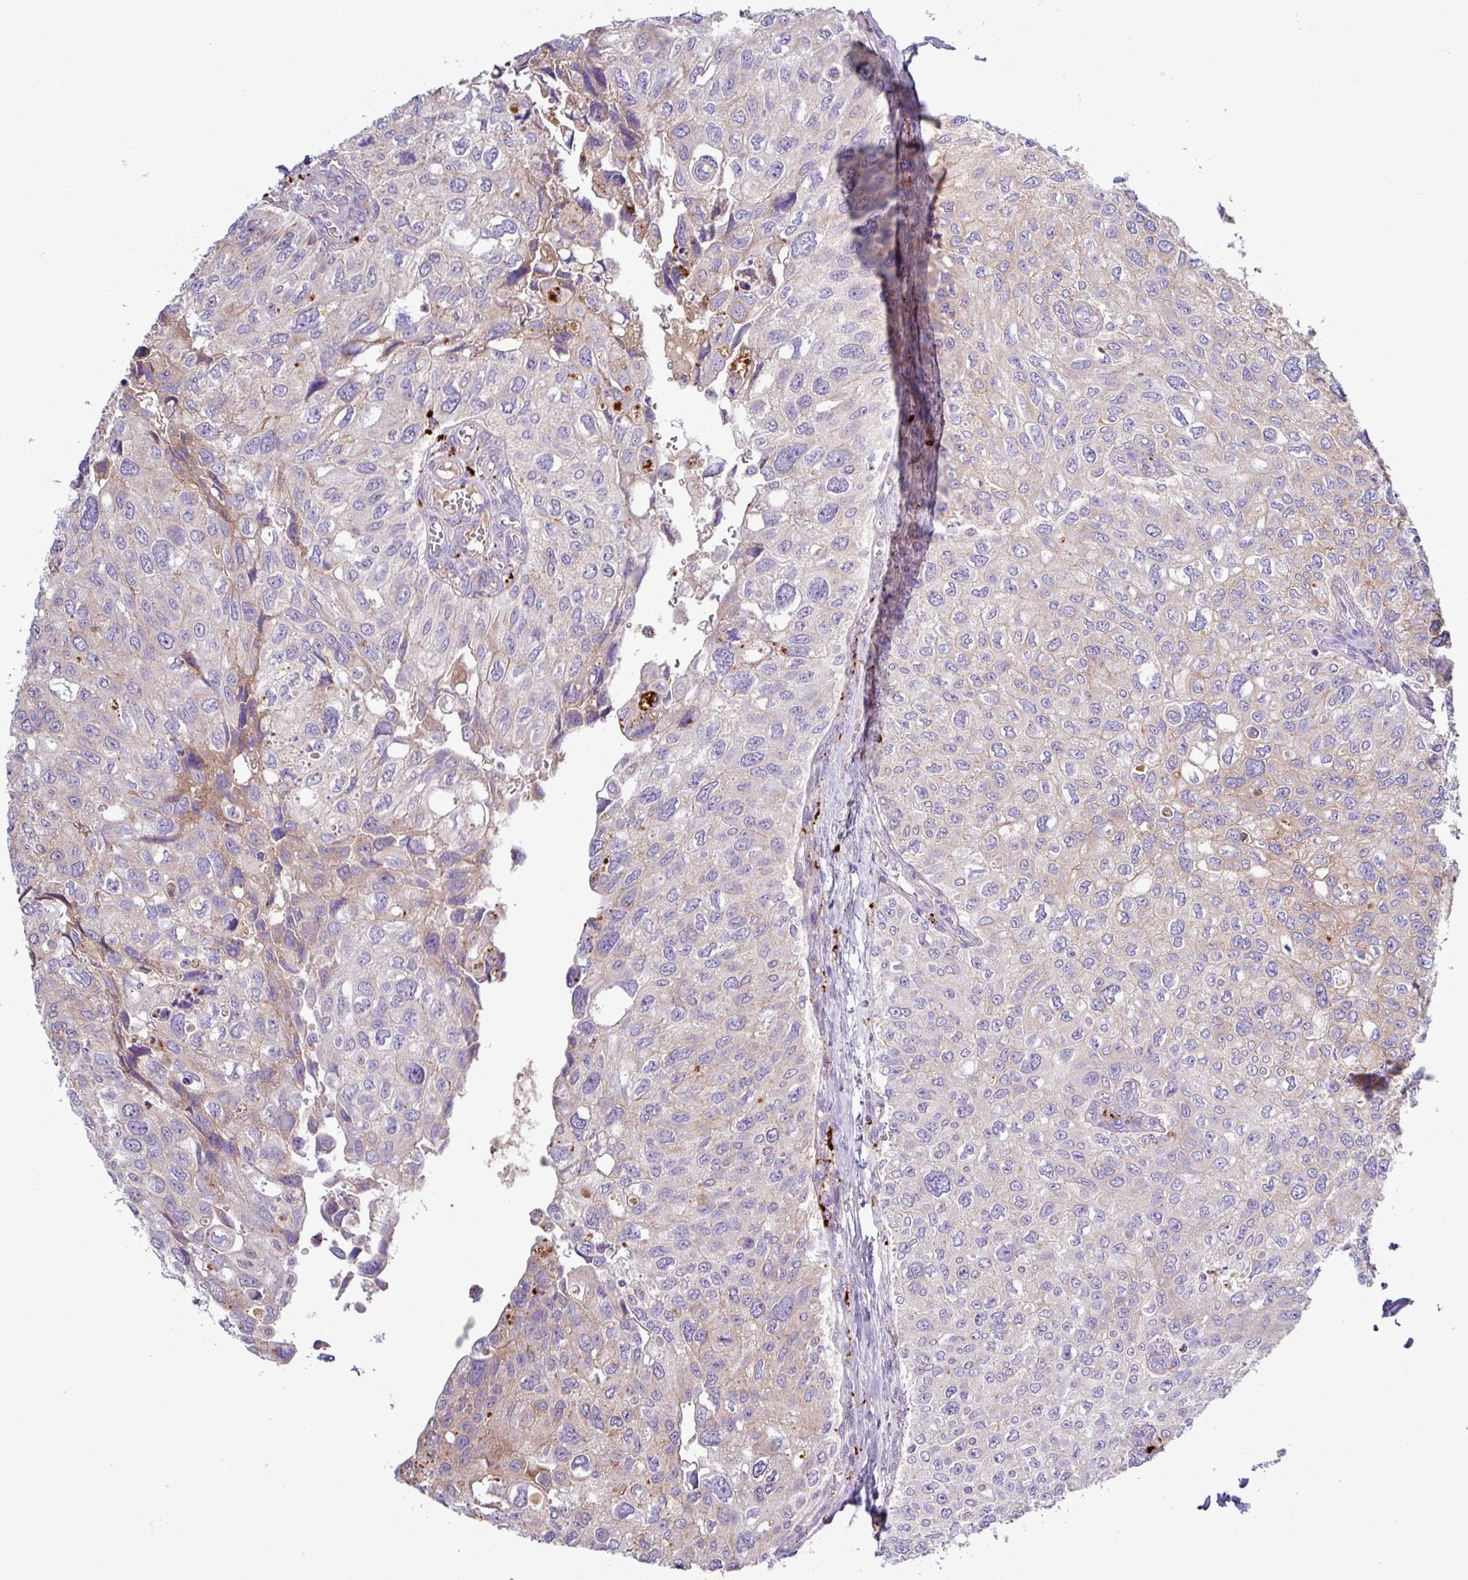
{"staining": {"intensity": "weak", "quantity": "25%-75%", "location": "cytoplasmic/membranous"}, "tissue": "urothelial cancer", "cell_type": "Tumor cells", "image_type": "cancer", "snomed": [{"axis": "morphology", "description": "Urothelial carcinoma, NOS"}, {"axis": "topography", "description": "Urinary bladder"}], "caption": "Protein expression analysis of human urothelial cancer reveals weak cytoplasmic/membranous positivity in about 25%-75% of tumor cells. Using DAB (brown) and hematoxylin (blue) stains, captured at high magnification using brightfield microscopy.", "gene": "AMIGO2", "patient": {"sex": "male", "age": 80}}